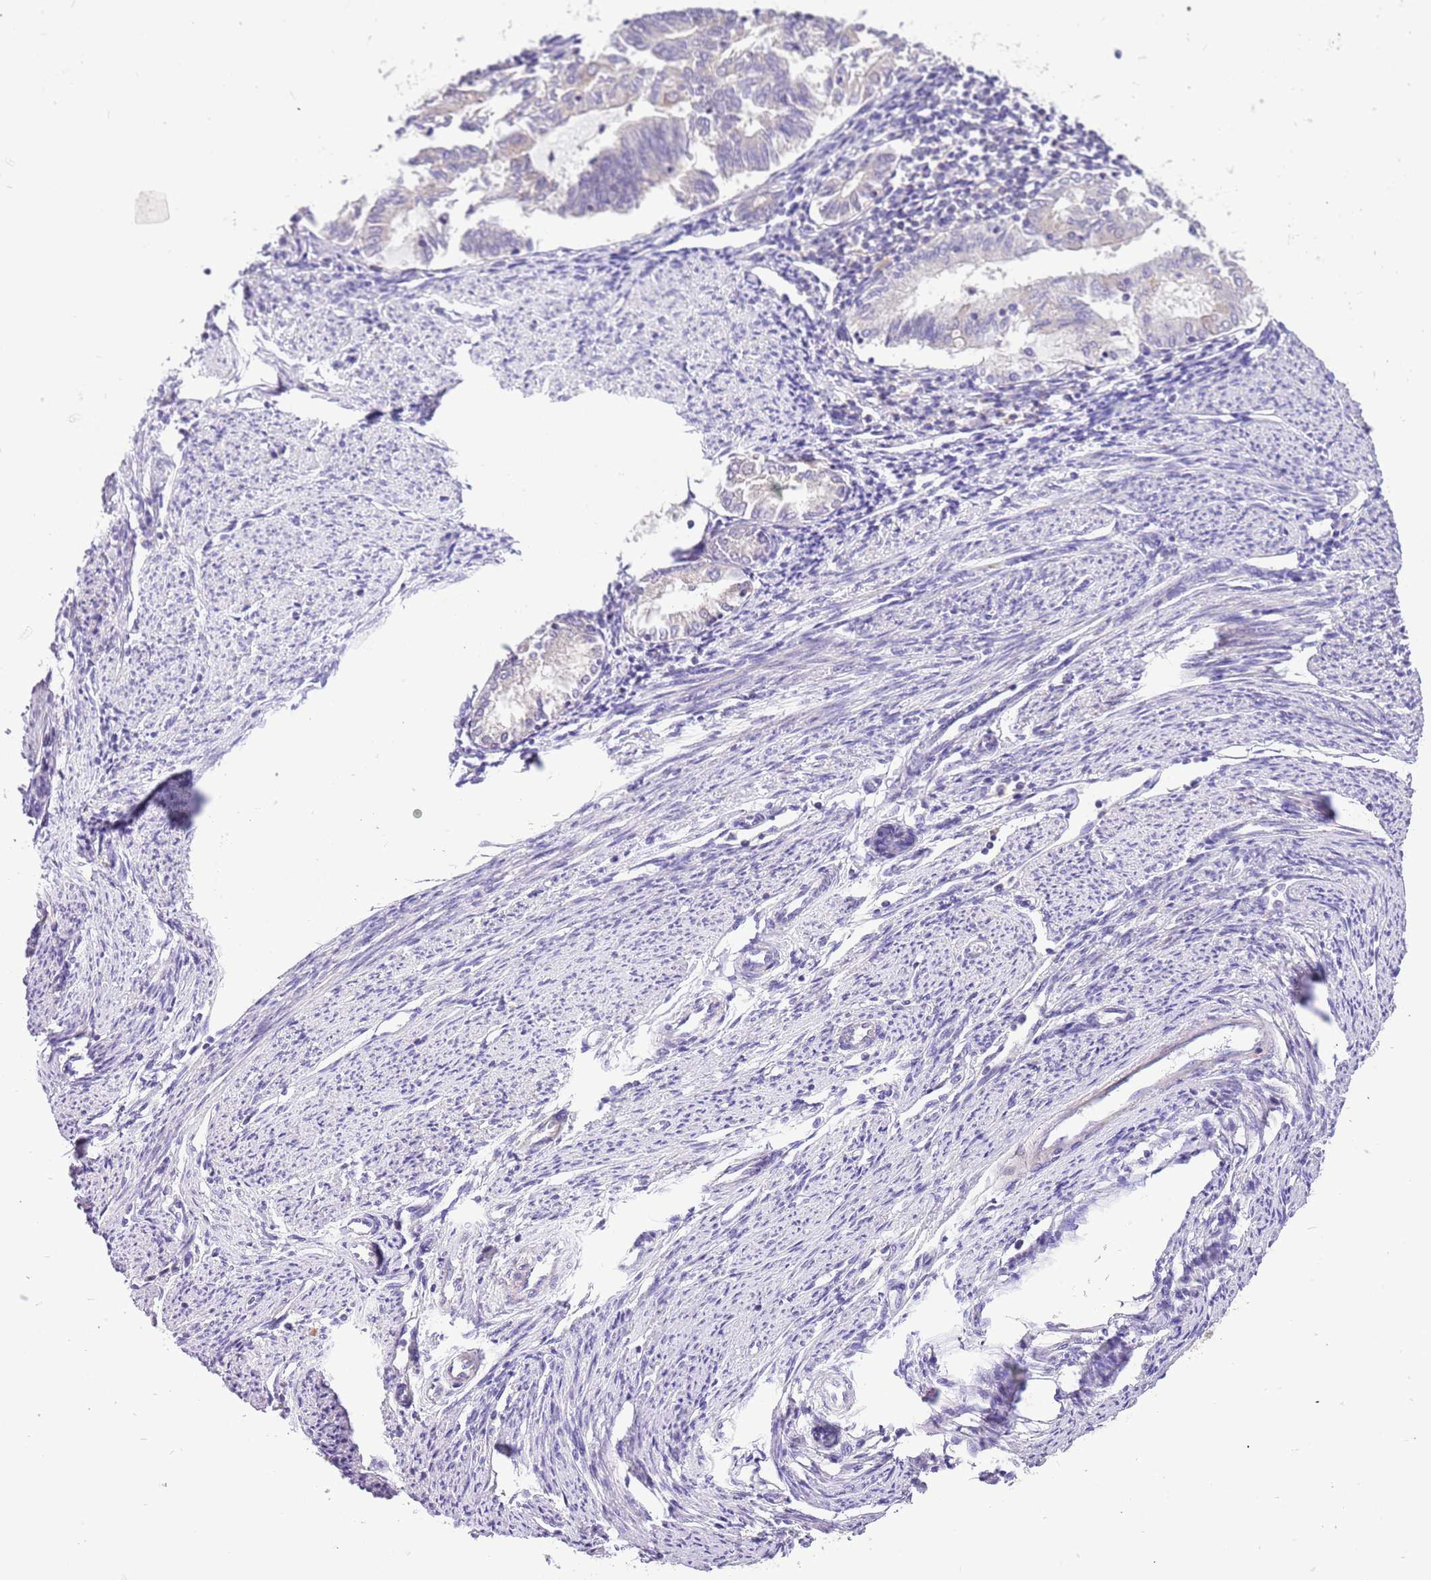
{"staining": {"intensity": "negative", "quantity": "none", "location": "none"}, "tissue": "endometrial cancer", "cell_type": "Tumor cells", "image_type": "cancer", "snomed": [{"axis": "morphology", "description": "Adenocarcinoma, NOS"}, {"axis": "topography", "description": "Endometrium"}], "caption": "Immunohistochemistry of endometrial cancer demonstrates no staining in tumor cells.", "gene": "GLCE", "patient": {"sex": "female", "age": 79}}